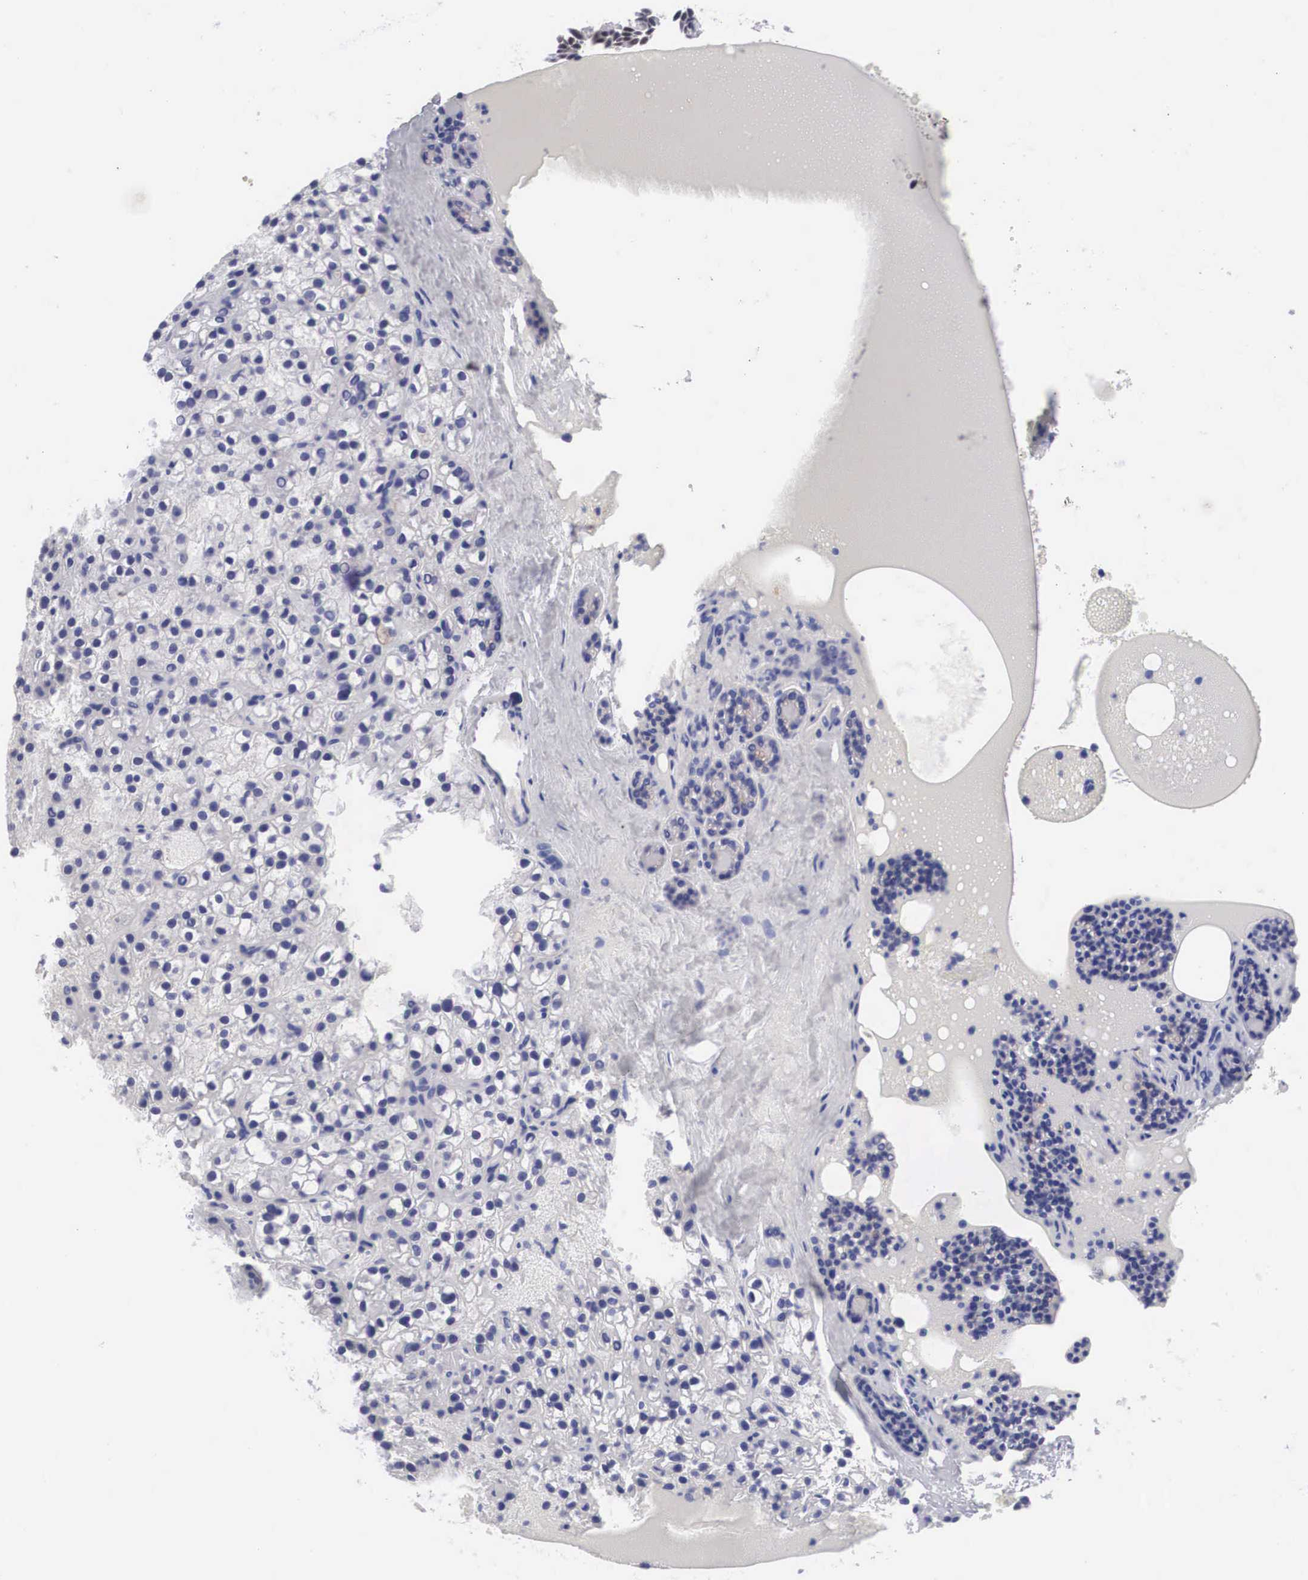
{"staining": {"intensity": "negative", "quantity": "none", "location": "none"}, "tissue": "parathyroid gland", "cell_type": "Glandular cells", "image_type": "normal", "snomed": [{"axis": "morphology", "description": "Normal tissue, NOS"}, {"axis": "topography", "description": "Parathyroid gland"}], "caption": "High magnification brightfield microscopy of normal parathyroid gland stained with DAB (brown) and counterstained with hematoxylin (blue): glandular cells show no significant expression. (Immunohistochemistry, brightfield microscopy, high magnification).", "gene": "SOX11", "patient": {"sex": "female", "age": 71}}